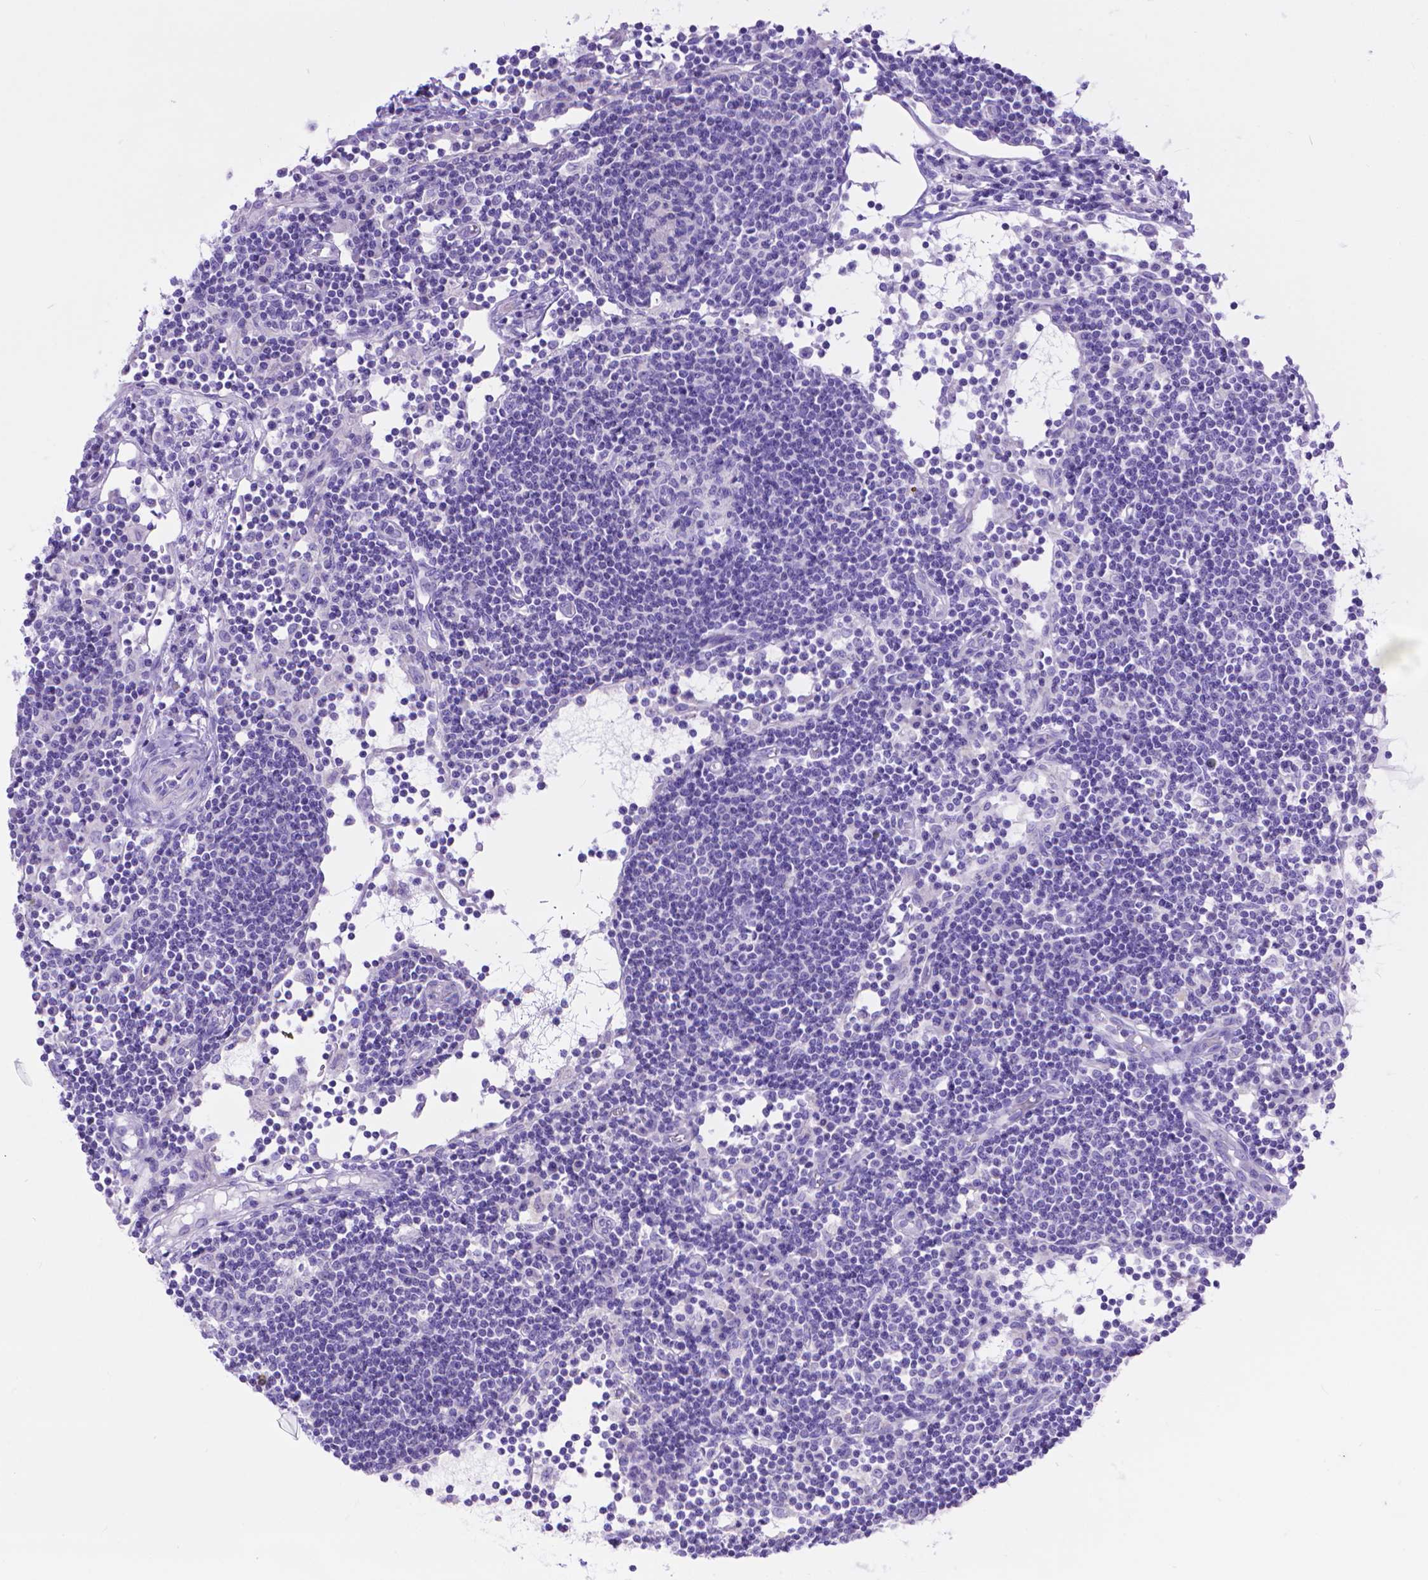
{"staining": {"intensity": "negative", "quantity": "none", "location": "none"}, "tissue": "lymph node", "cell_type": "Germinal center cells", "image_type": "normal", "snomed": [{"axis": "morphology", "description": "Normal tissue, NOS"}, {"axis": "topography", "description": "Lymph node"}], "caption": "The histopathology image reveals no significant expression in germinal center cells of lymph node.", "gene": "DHRS2", "patient": {"sex": "female", "age": 72}}